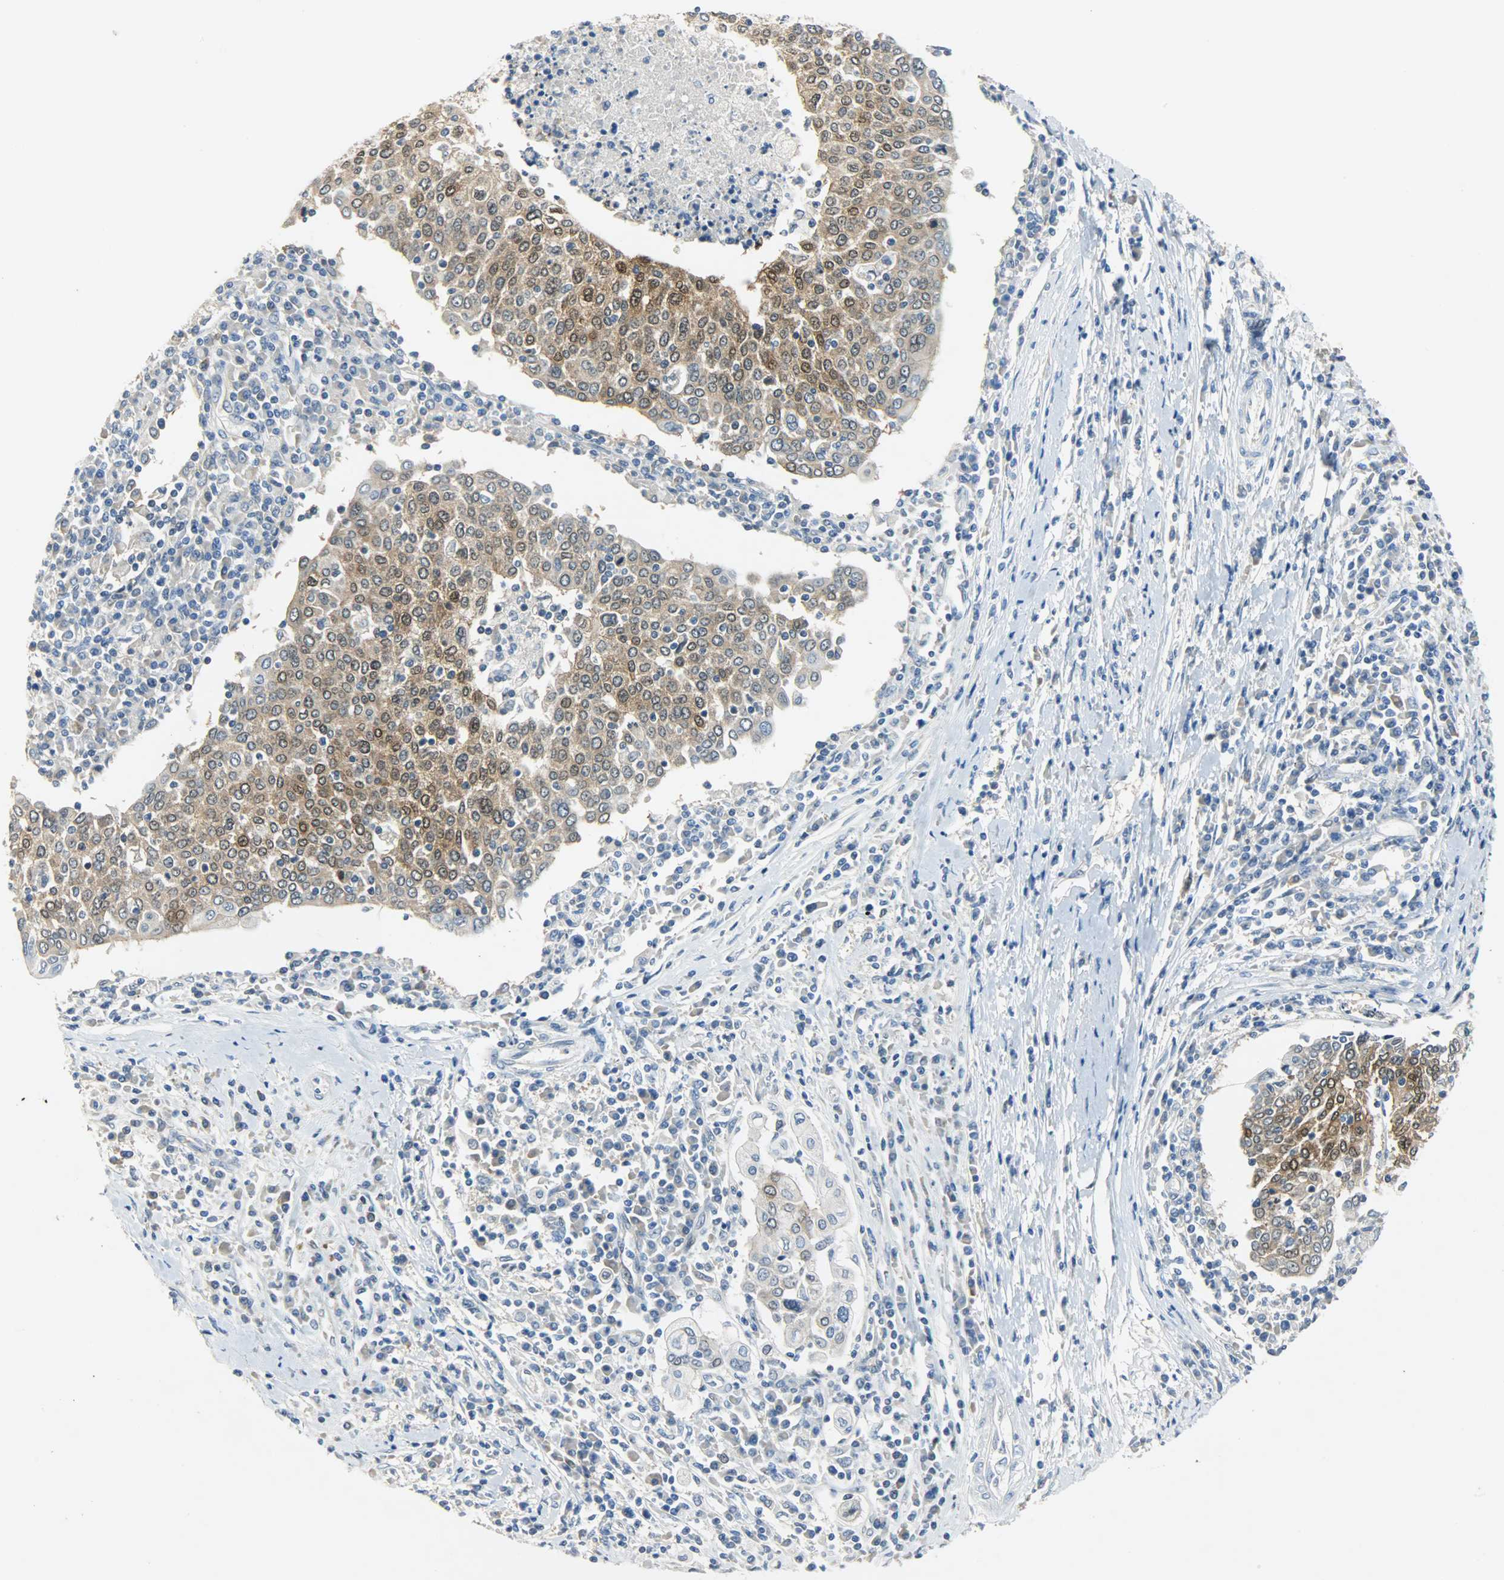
{"staining": {"intensity": "moderate", "quantity": "25%-75%", "location": "cytoplasmic/membranous,nuclear"}, "tissue": "cervical cancer", "cell_type": "Tumor cells", "image_type": "cancer", "snomed": [{"axis": "morphology", "description": "Squamous cell carcinoma, NOS"}, {"axis": "topography", "description": "Cervix"}], "caption": "Tumor cells reveal medium levels of moderate cytoplasmic/membranous and nuclear positivity in approximately 25%-75% of cells in human cervical squamous cell carcinoma.", "gene": "EIF4EBP1", "patient": {"sex": "female", "age": 40}}